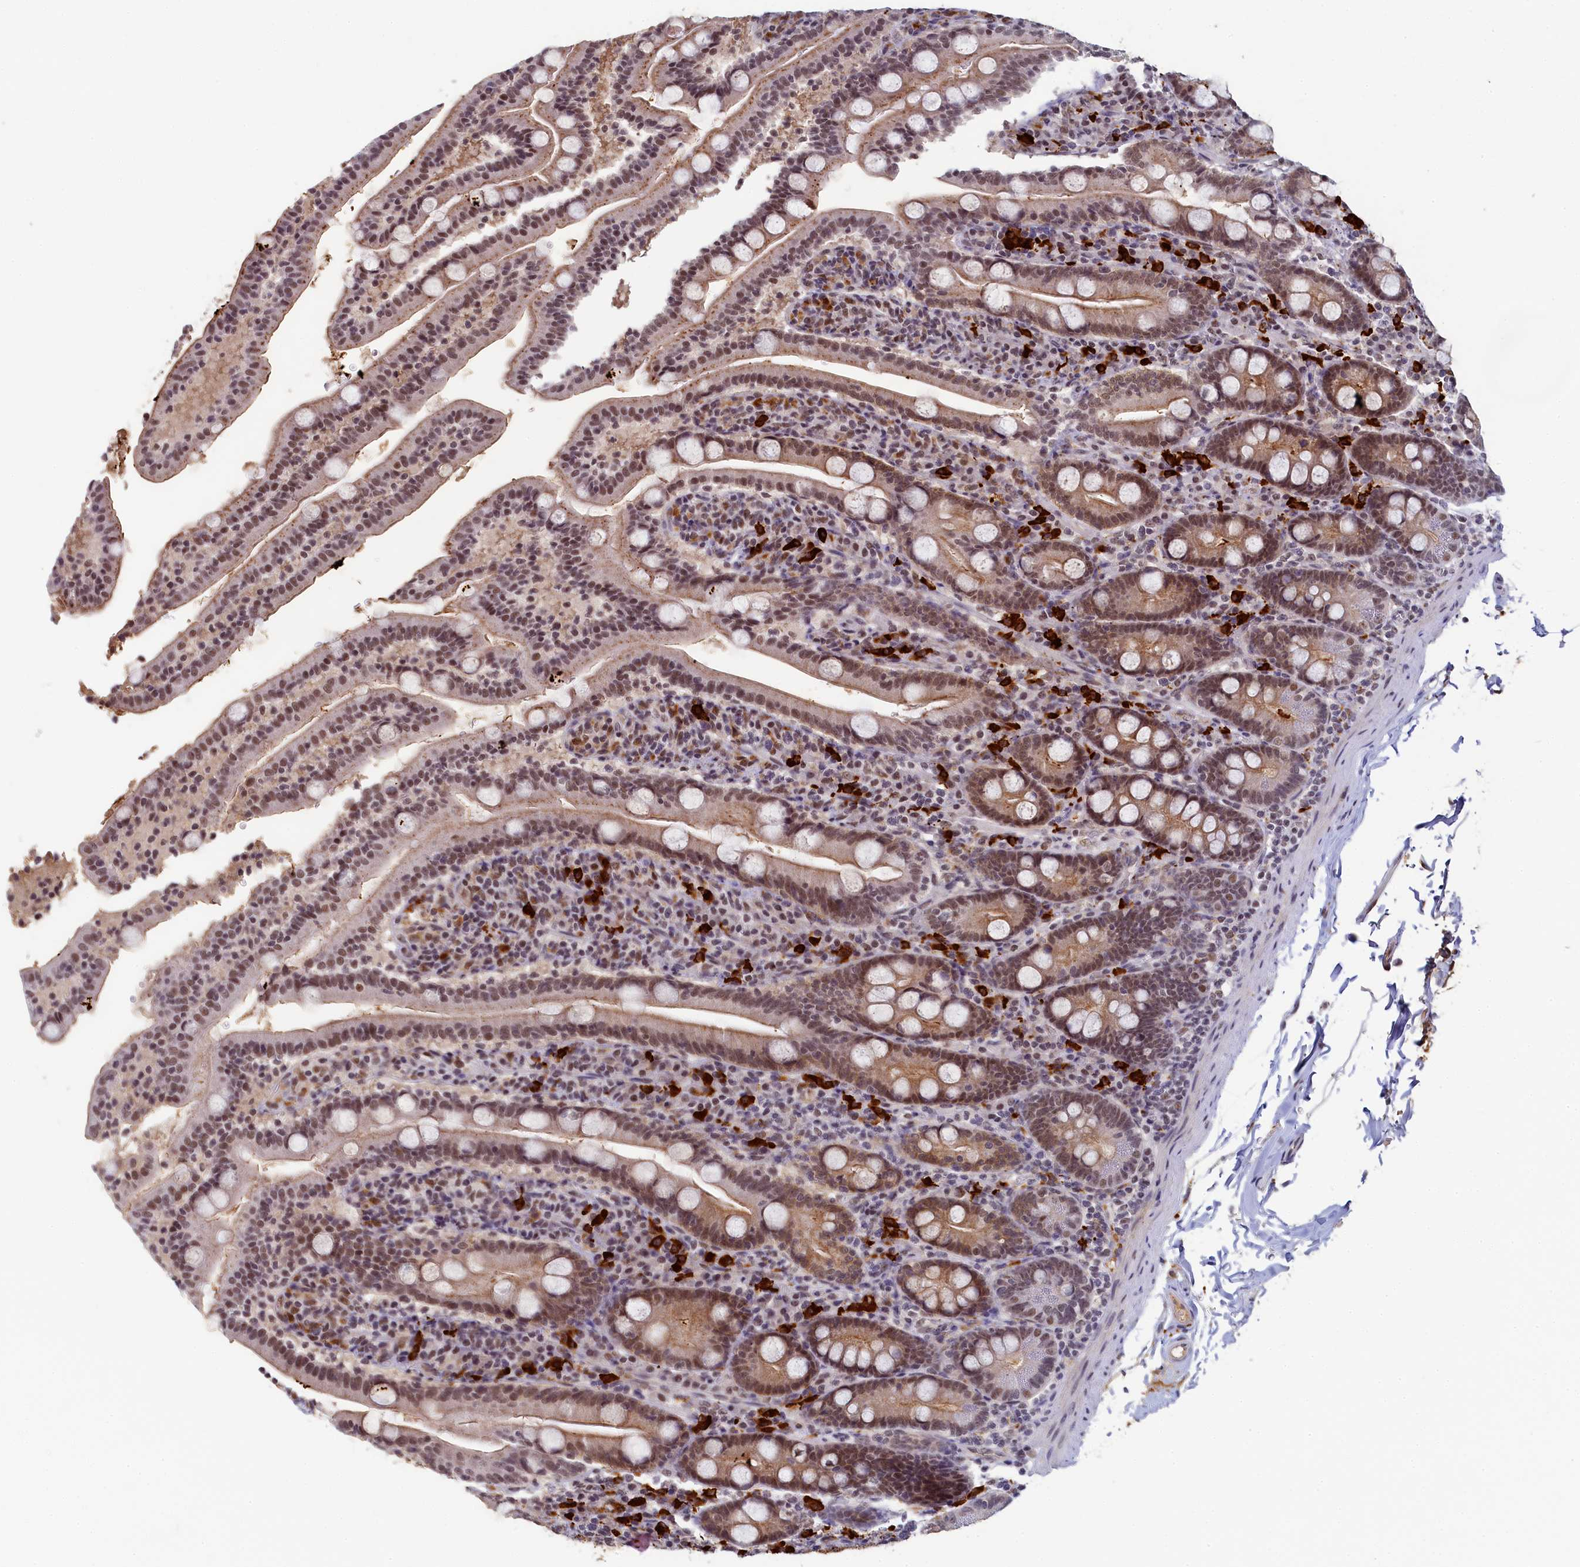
{"staining": {"intensity": "moderate", "quantity": ">75%", "location": "nuclear"}, "tissue": "duodenum", "cell_type": "Glandular cells", "image_type": "normal", "snomed": [{"axis": "morphology", "description": "Normal tissue, NOS"}, {"axis": "topography", "description": "Duodenum"}], "caption": "An IHC image of normal tissue is shown. Protein staining in brown highlights moderate nuclear positivity in duodenum within glandular cells. (Brightfield microscopy of DAB IHC at high magnification).", "gene": "INTS14", "patient": {"sex": "male", "age": 35}}